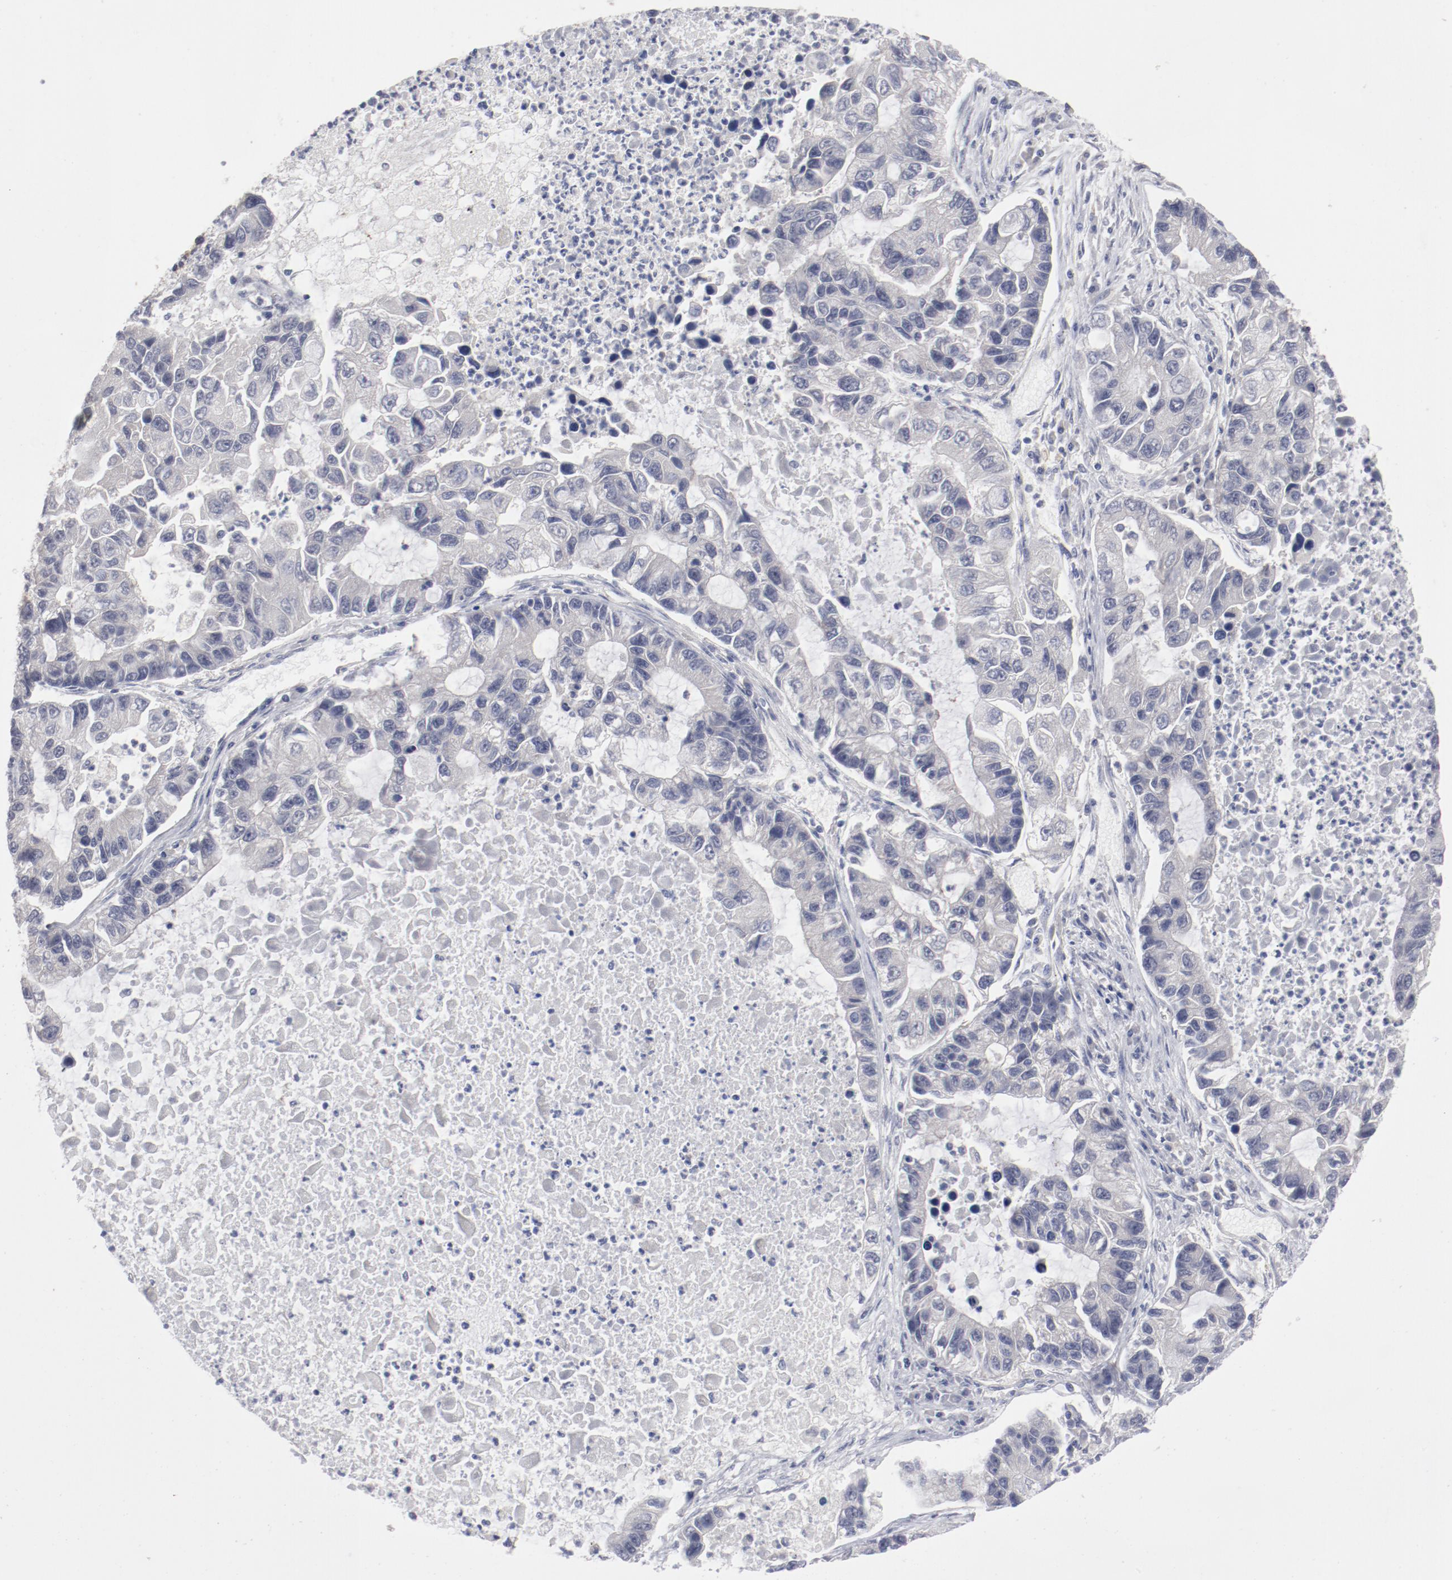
{"staining": {"intensity": "negative", "quantity": "none", "location": "none"}, "tissue": "lung cancer", "cell_type": "Tumor cells", "image_type": "cancer", "snomed": [{"axis": "morphology", "description": "Adenocarcinoma, NOS"}, {"axis": "topography", "description": "Lung"}], "caption": "This micrograph is of lung cancer (adenocarcinoma) stained with immunohistochemistry (IHC) to label a protein in brown with the nuclei are counter-stained blue. There is no expression in tumor cells.", "gene": "SH3BGR", "patient": {"sex": "female", "age": 51}}